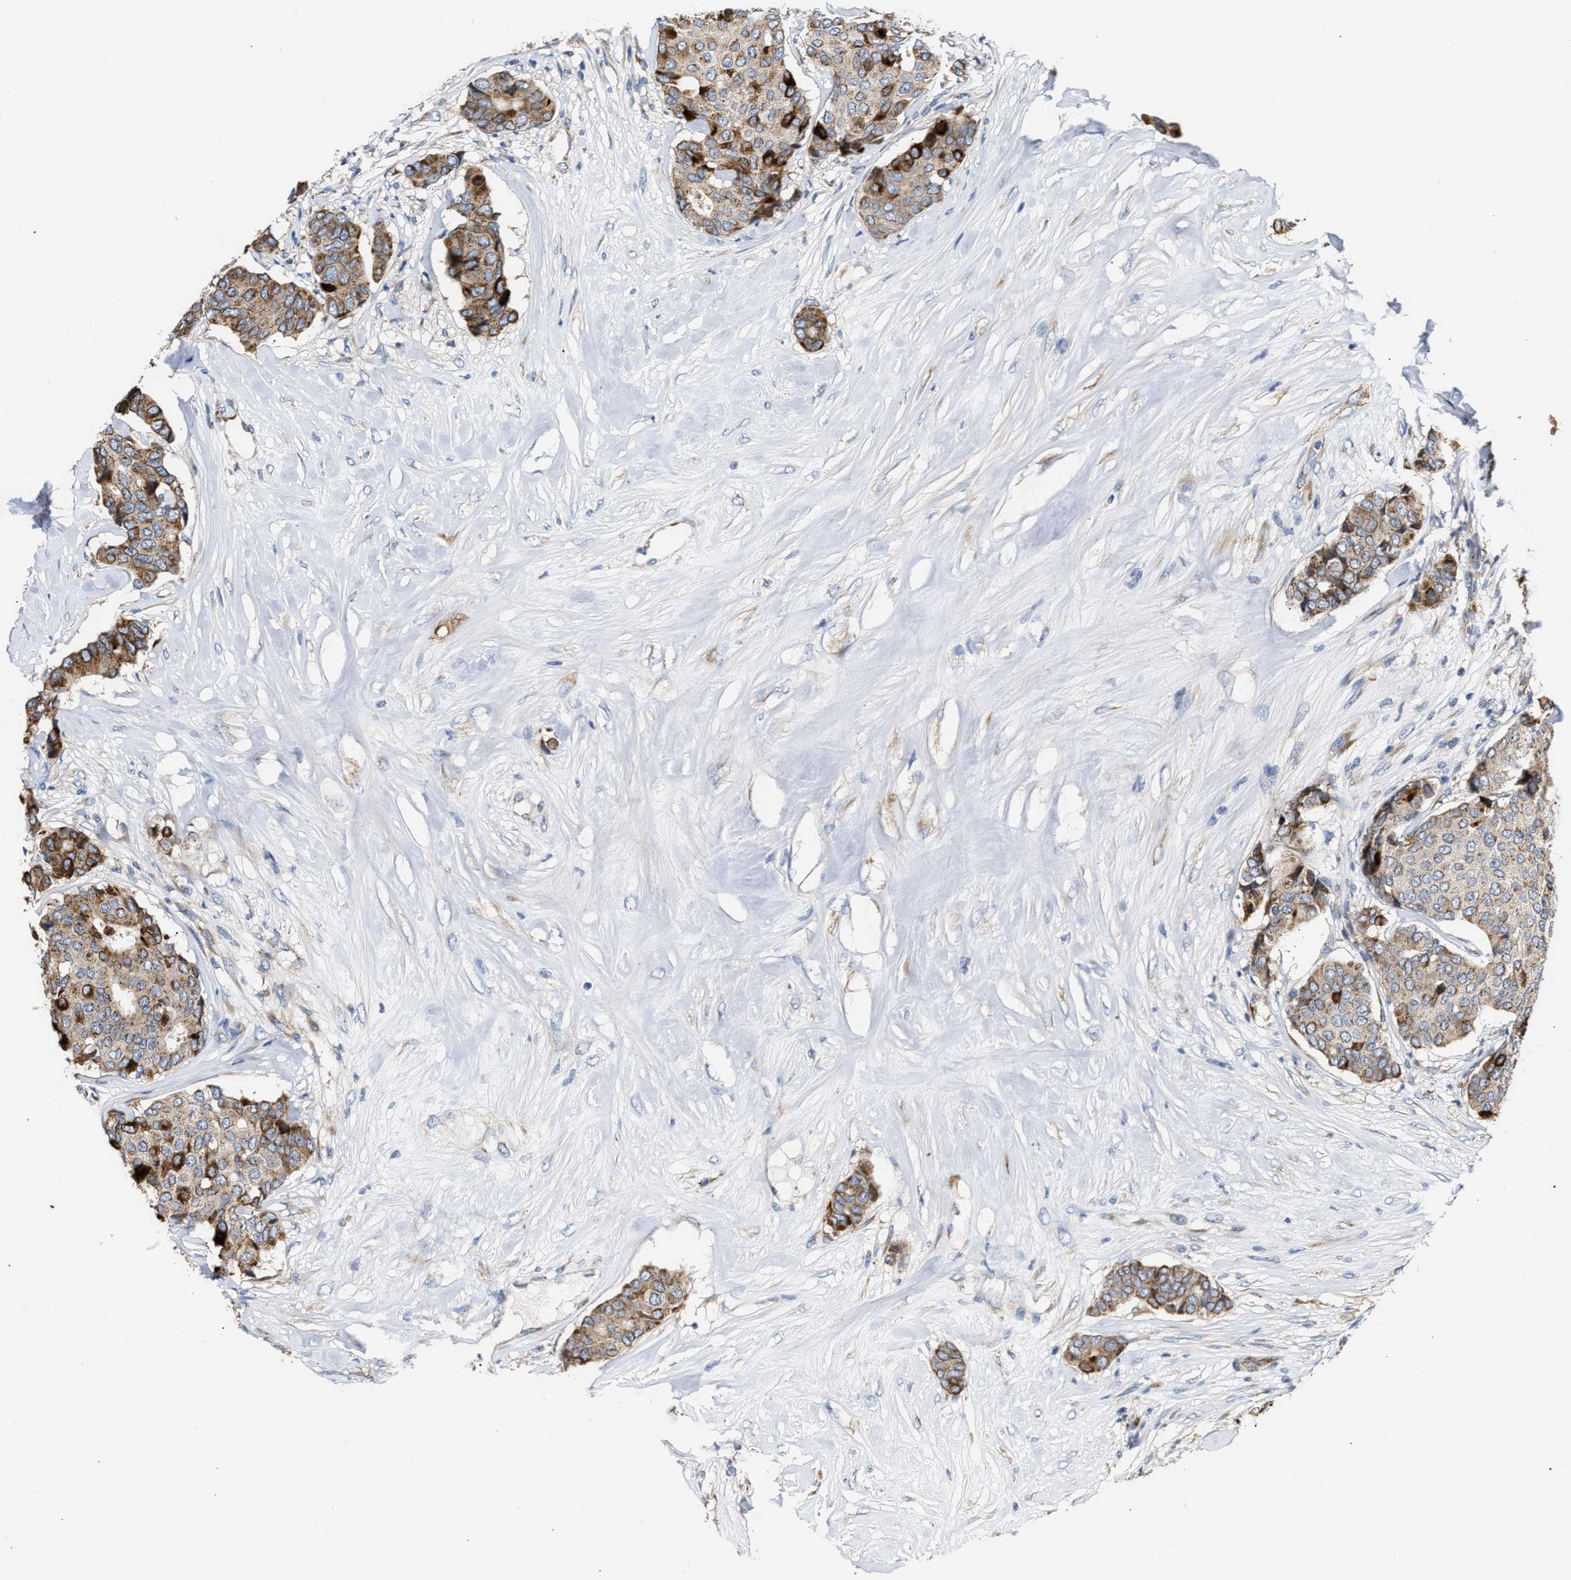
{"staining": {"intensity": "moderate", "quantity": ">75%", "location": "cytoplasmic/membranous"}, "tissue": "breast cancer", "cell_type": "Tumor cells", "image_type": "cancer", "snomed": [{"axis": "morphology", "description": "Duct carcinoma"}, {"axis": "topography", "description": "Breast"}], "caption": "High-power microscopy captured an IHC image of breast infiltrating ductal carcinoma, revealing moderate cytoplasmic/membranous expression in about >75% of tumor cells.", "gene": "MALSU1", "patient": {"sex": "female", "age": 75}}